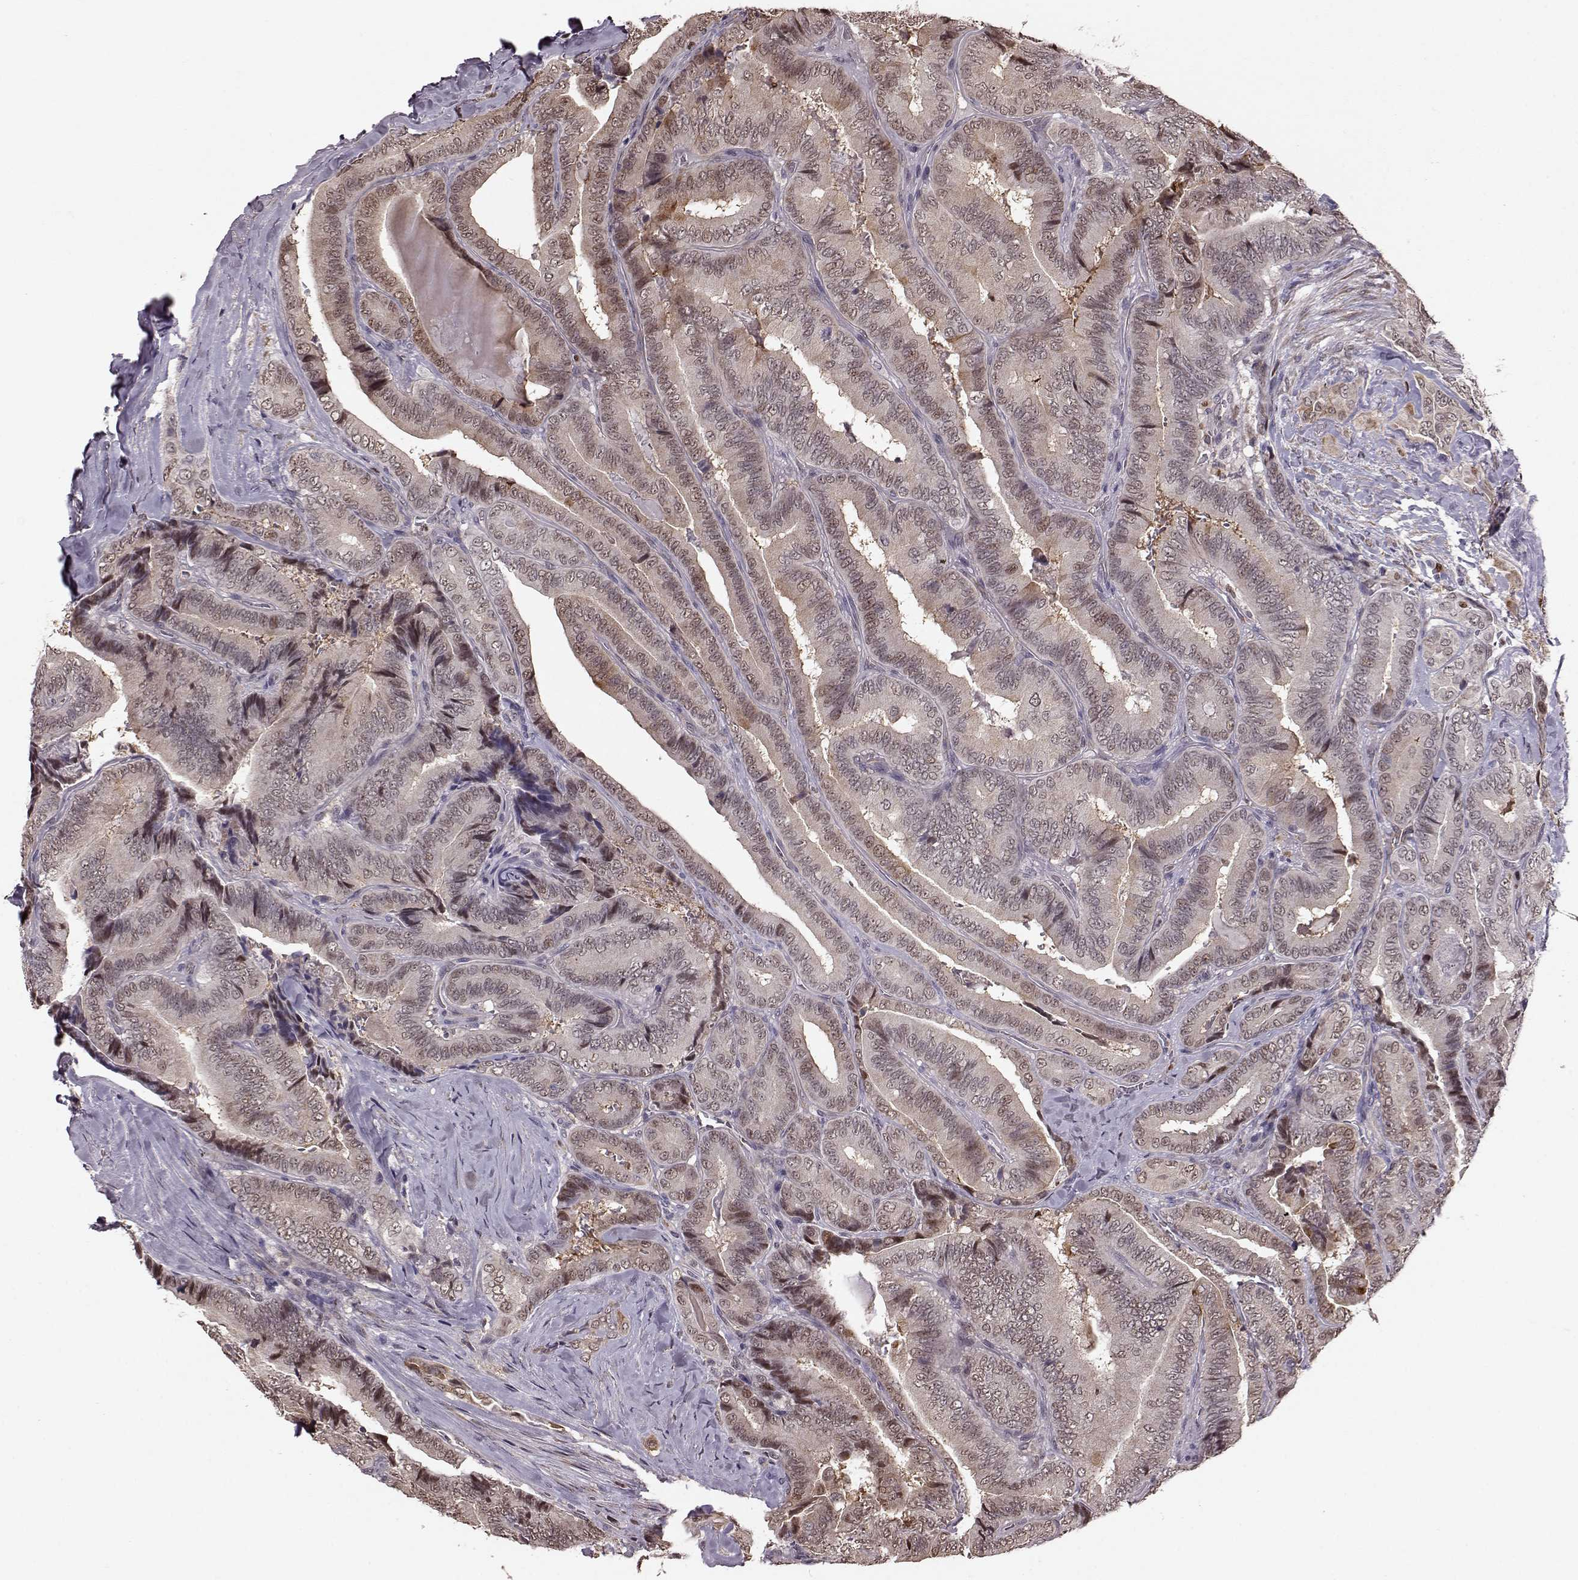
{"staining": {"intensity": "weak", "quantity": ">75%", "location": "cytoplasmic/membranous,nuclear"}, "tissue": "thyroid cancer", "cell_type": "Tumor cells", "image_type": "cancer", "snomed": [{"axis": "morphology", "description": "Papillary adenocarcinoma, NOS"}, {"axis": "topography", "description": "Thyroid gland"}], "caption": "Weak cytoplasmic/membranous and nuclear expression for a protein is seen in about >75% of tumor cells of thyroid cancer (papillary adenocarcinoma) using immunohistochemistry (IHC).", "gene": "KLF6", "patient": {"sex": "male", "age": 61}}